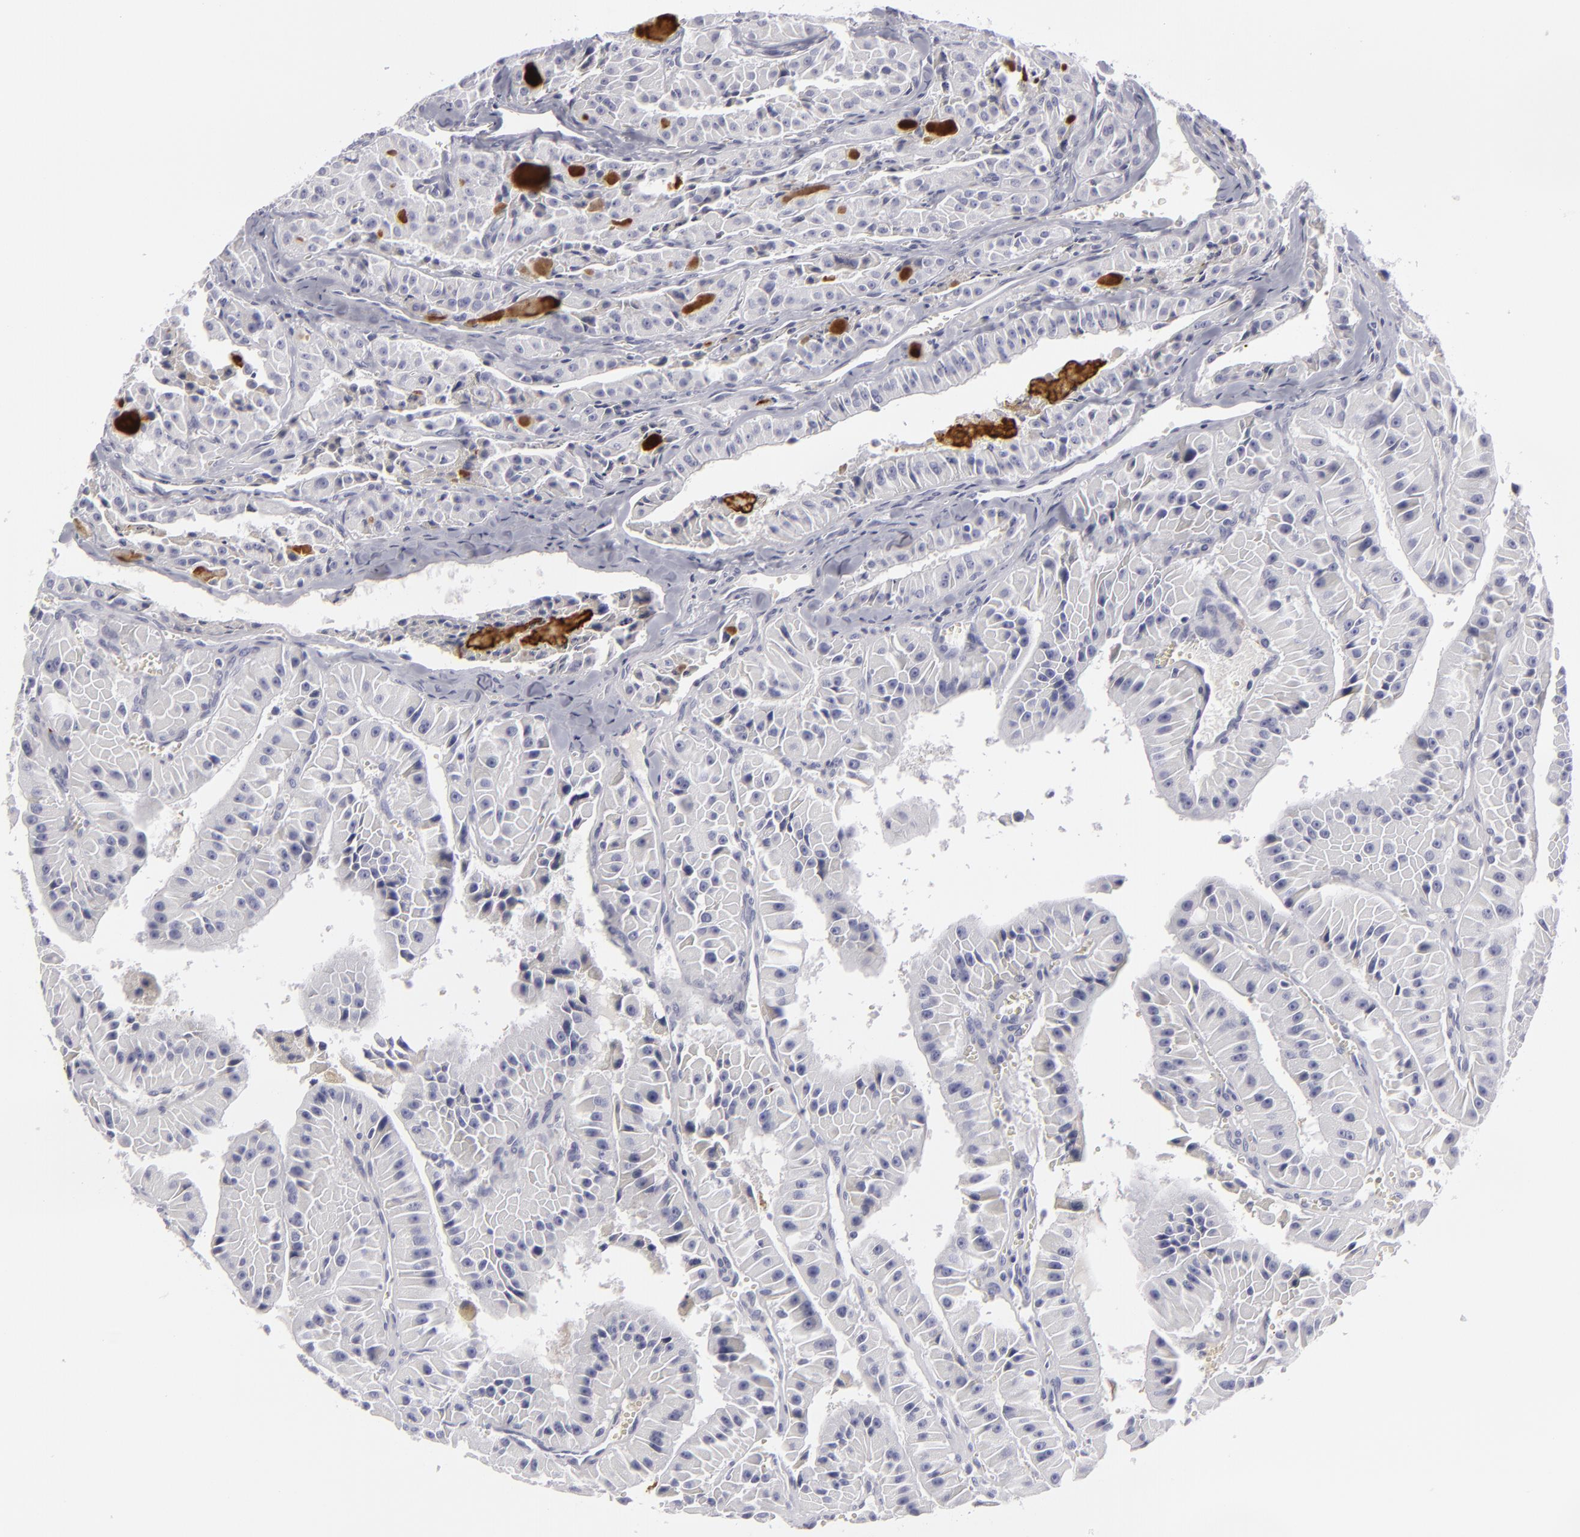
{"staining": {"intensity": "negative", "quantity": "none", "location": "none"}, "tissue": "thyroid cancer", "cell_type": "Tumor cells", "image_type": "cancer", "snomed": [{"axis": "morphology", "description": "Carcinoma, NOS"}, {"axis": "topography", "description": "Thyroid gland"}], "caption": "Thyroid cancer was stained to show a protein in brown. There is no significant staining in tumor cells.", "gene": "C9", "patient": {"sex": "male", "age": 76}}